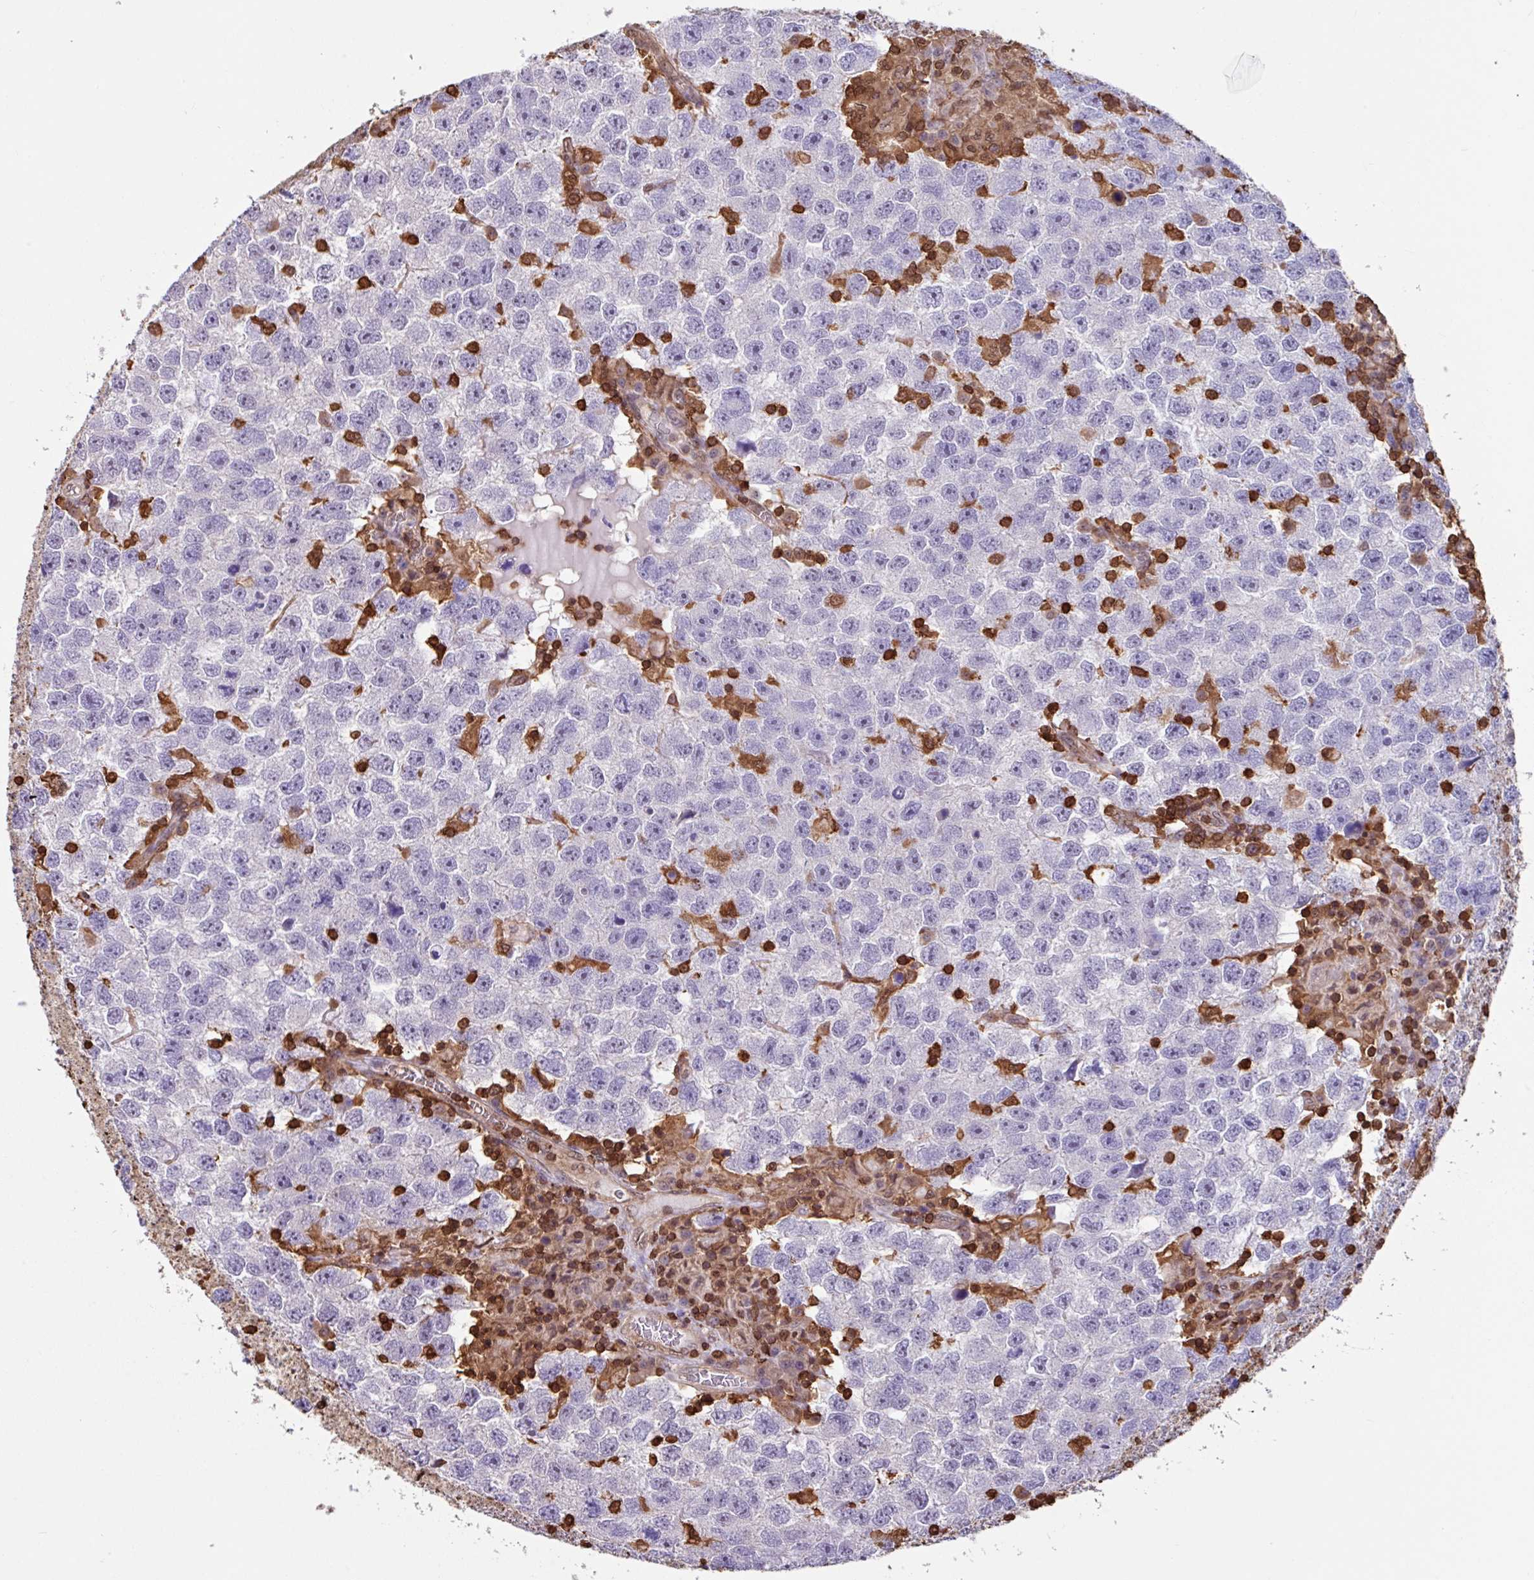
{"staining": {"intensity": "negative", "quantity": "none", "location": "none"}, "tissue": "testis cancer", "cell_type": "Tumor cells", "image_type": "cancer", "snomed": [{"axis": "morphology", "description": "Seminoma, NOS"}, {"axis": "topography", "description": "Testis"}], "caption": "Micrograph shows no significant protein positivity in tumor cells of testis seminoma.", "gene": "ARHGDIB", "patient": {"sex": "male", "age": 26}}